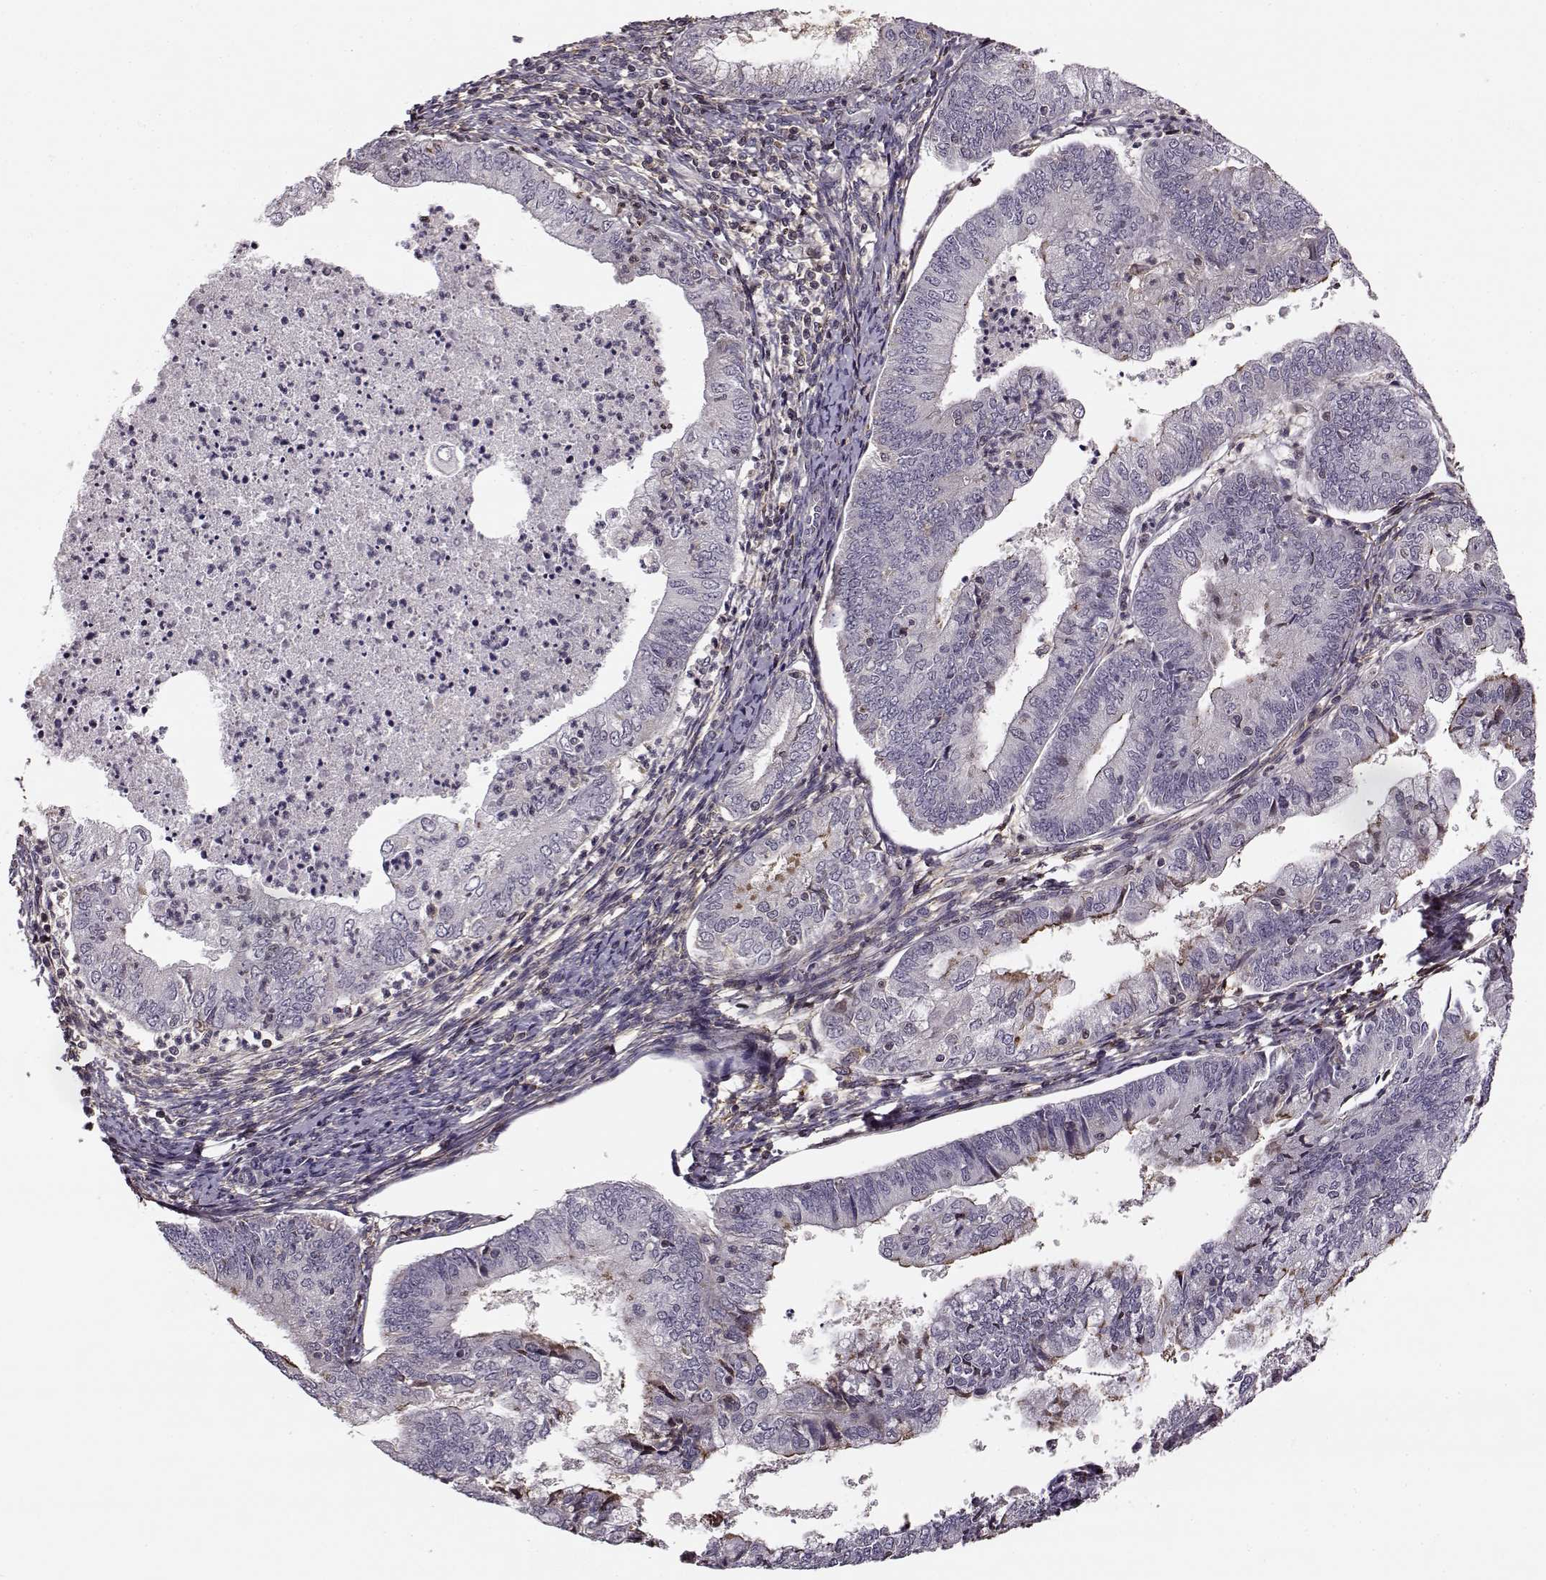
{"staining": {"intensity": "negative", "quantity": "none", "location": "none"}, "tissue": "endometrial cancer", "cell_type": "Tumor cells", "image_type": "cancer", "snomed": [{"axis": "morphology", "description": "Adenocarcinoma, NOS"}, {"axis": "topography", "description": "Endometrium"}], "caption": "A histopathology image of human endometrial adenocarcinoma is negative for staining in tumor cells.", "gene": "MFSD1", "patient": {"sex": "female", "age": 55}}